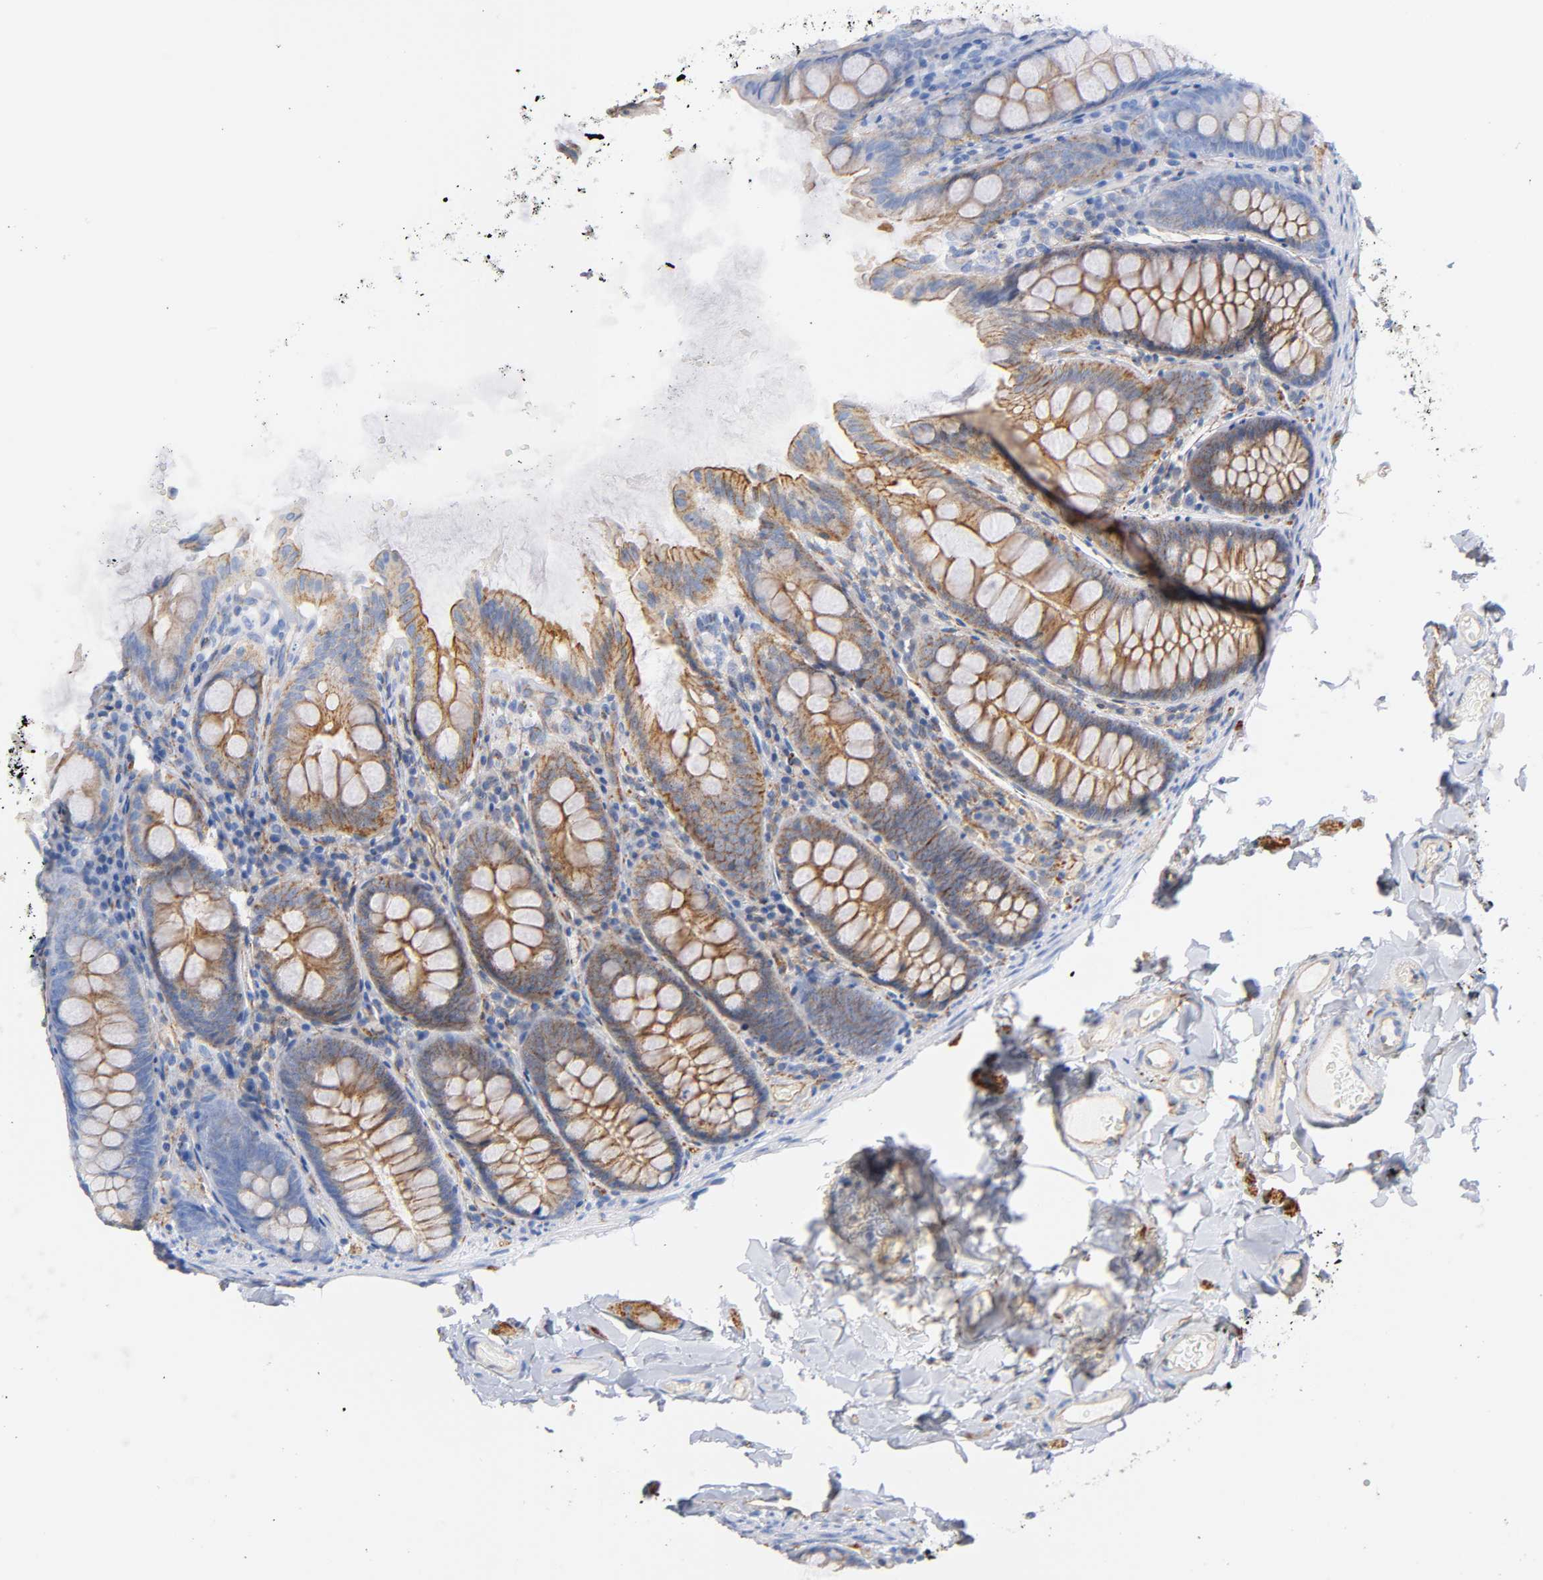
{"staining": {"intensity": "moderate", "quantity": ">75%", "location": "cytoplasmic/membranous"}, "tissue": "colon", "cell_type": "Endothelial cells", "image_type": "normal", "snomed": [{"axis": "morphology", "description": "Normal tissue, NOS"}, {"axis": "topography", "description": "Colon"}], "caption": "A histopathology image showing moderate cytoplasmic/membranous positivity in about >75% of endothelial cells in benign colon, as visualized by brown immunohistochemical staining.", "gene": "SPTAN1", "patient": {"sex": "female", "age": 61}}